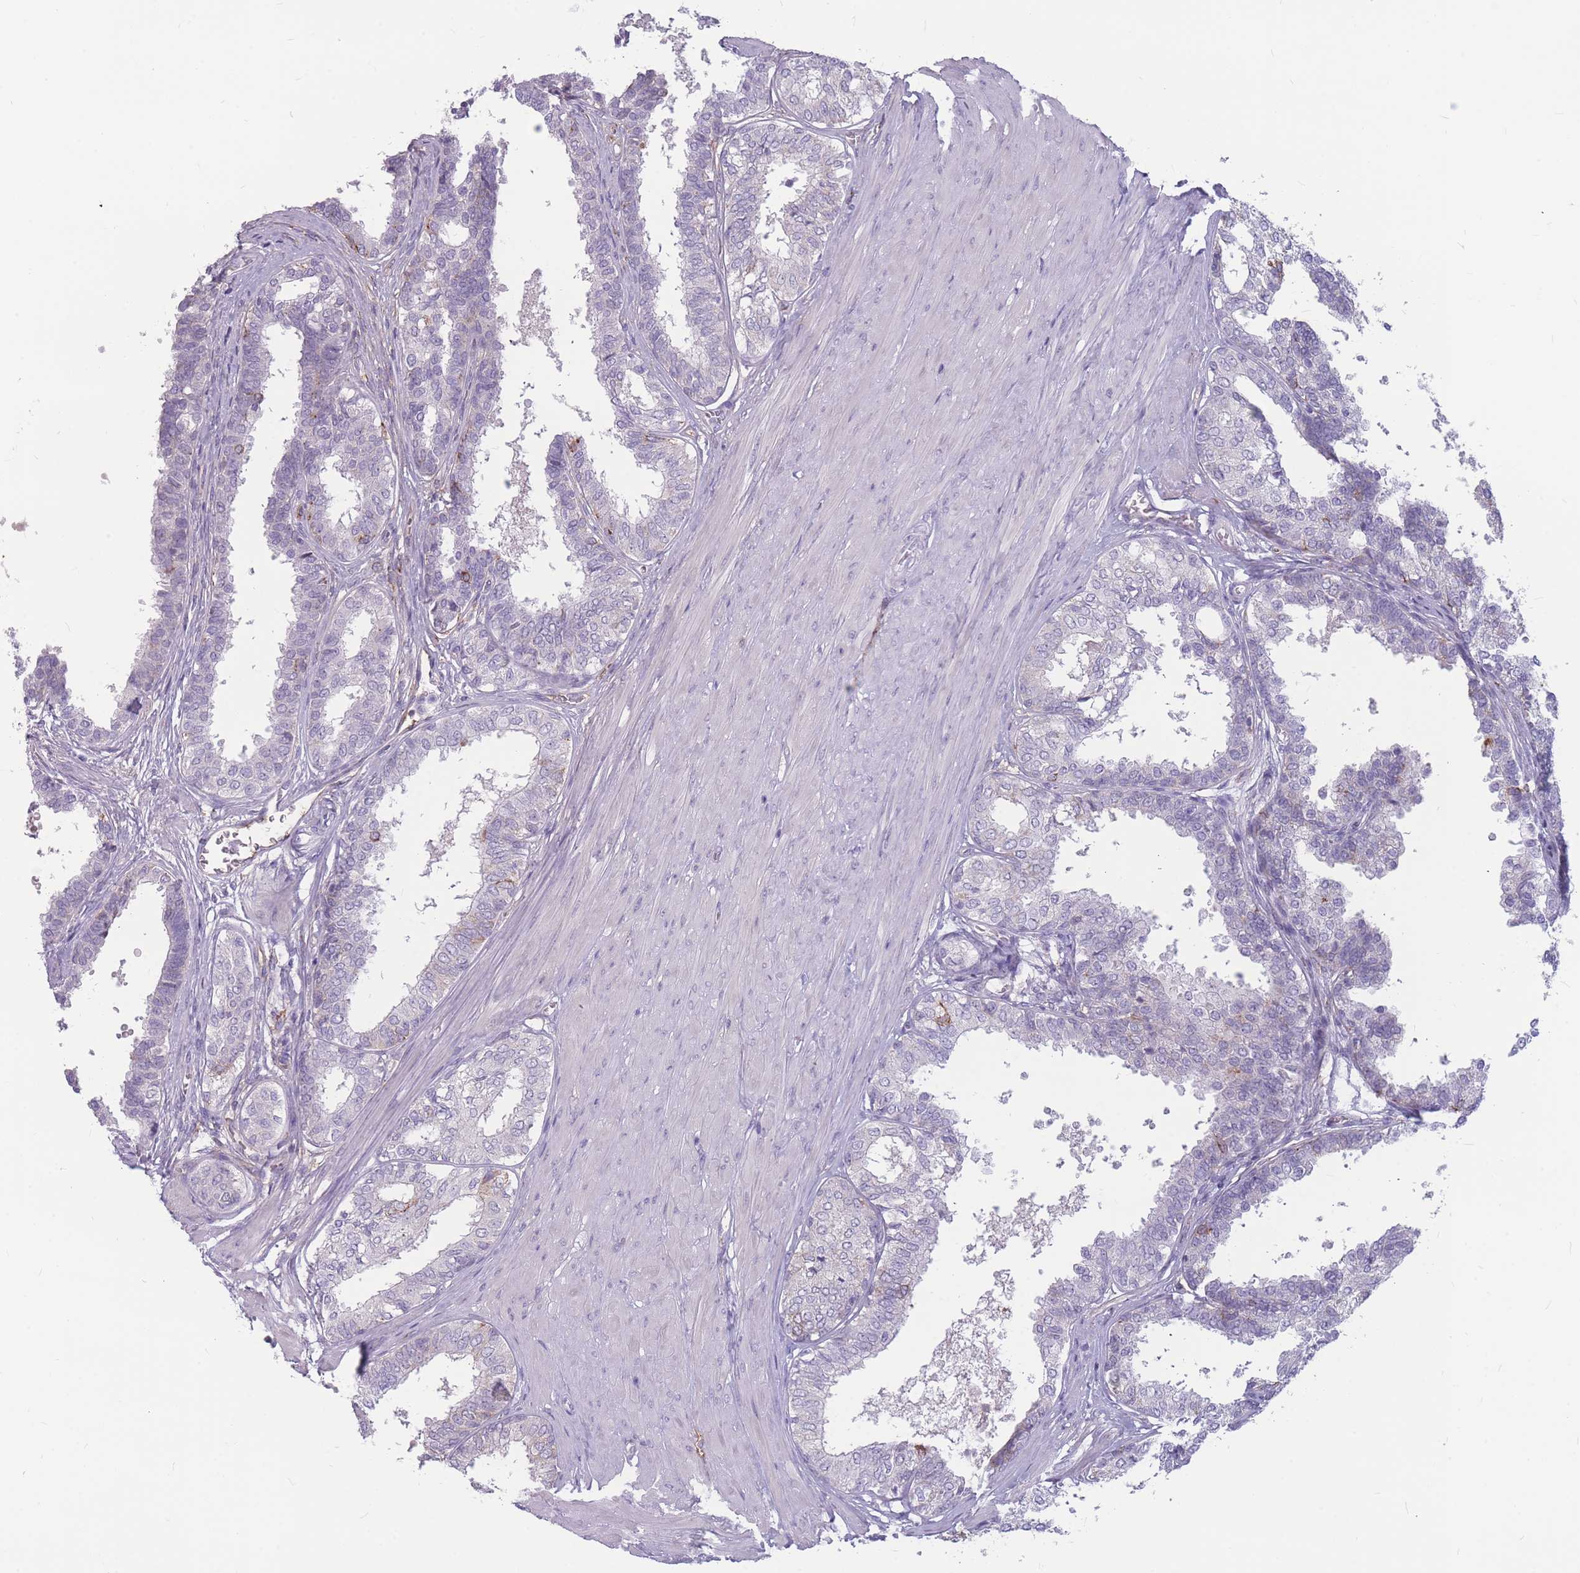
{"staining": {"intensity": "moderate", "quantity": "25%-75%", "location": "cytoplasmic/membranous"}, "tissue": "prostate", "cell_type": "Glandular cells", "image_type": "normal", "snomed": [{"axis": "morphology", "description": "Normal tissue, NOS"}, {"axis": "topography", "description": "Prostate"}], "caption": "Immunohistochemical staining of benign prostate exhibits 25%-75% levels of moderate cytoplasmic/membranous protein staining in about 25%-75% of glandular cells.", "gene": "GNA11", "patient": {"sex": "male", "age": 48}}